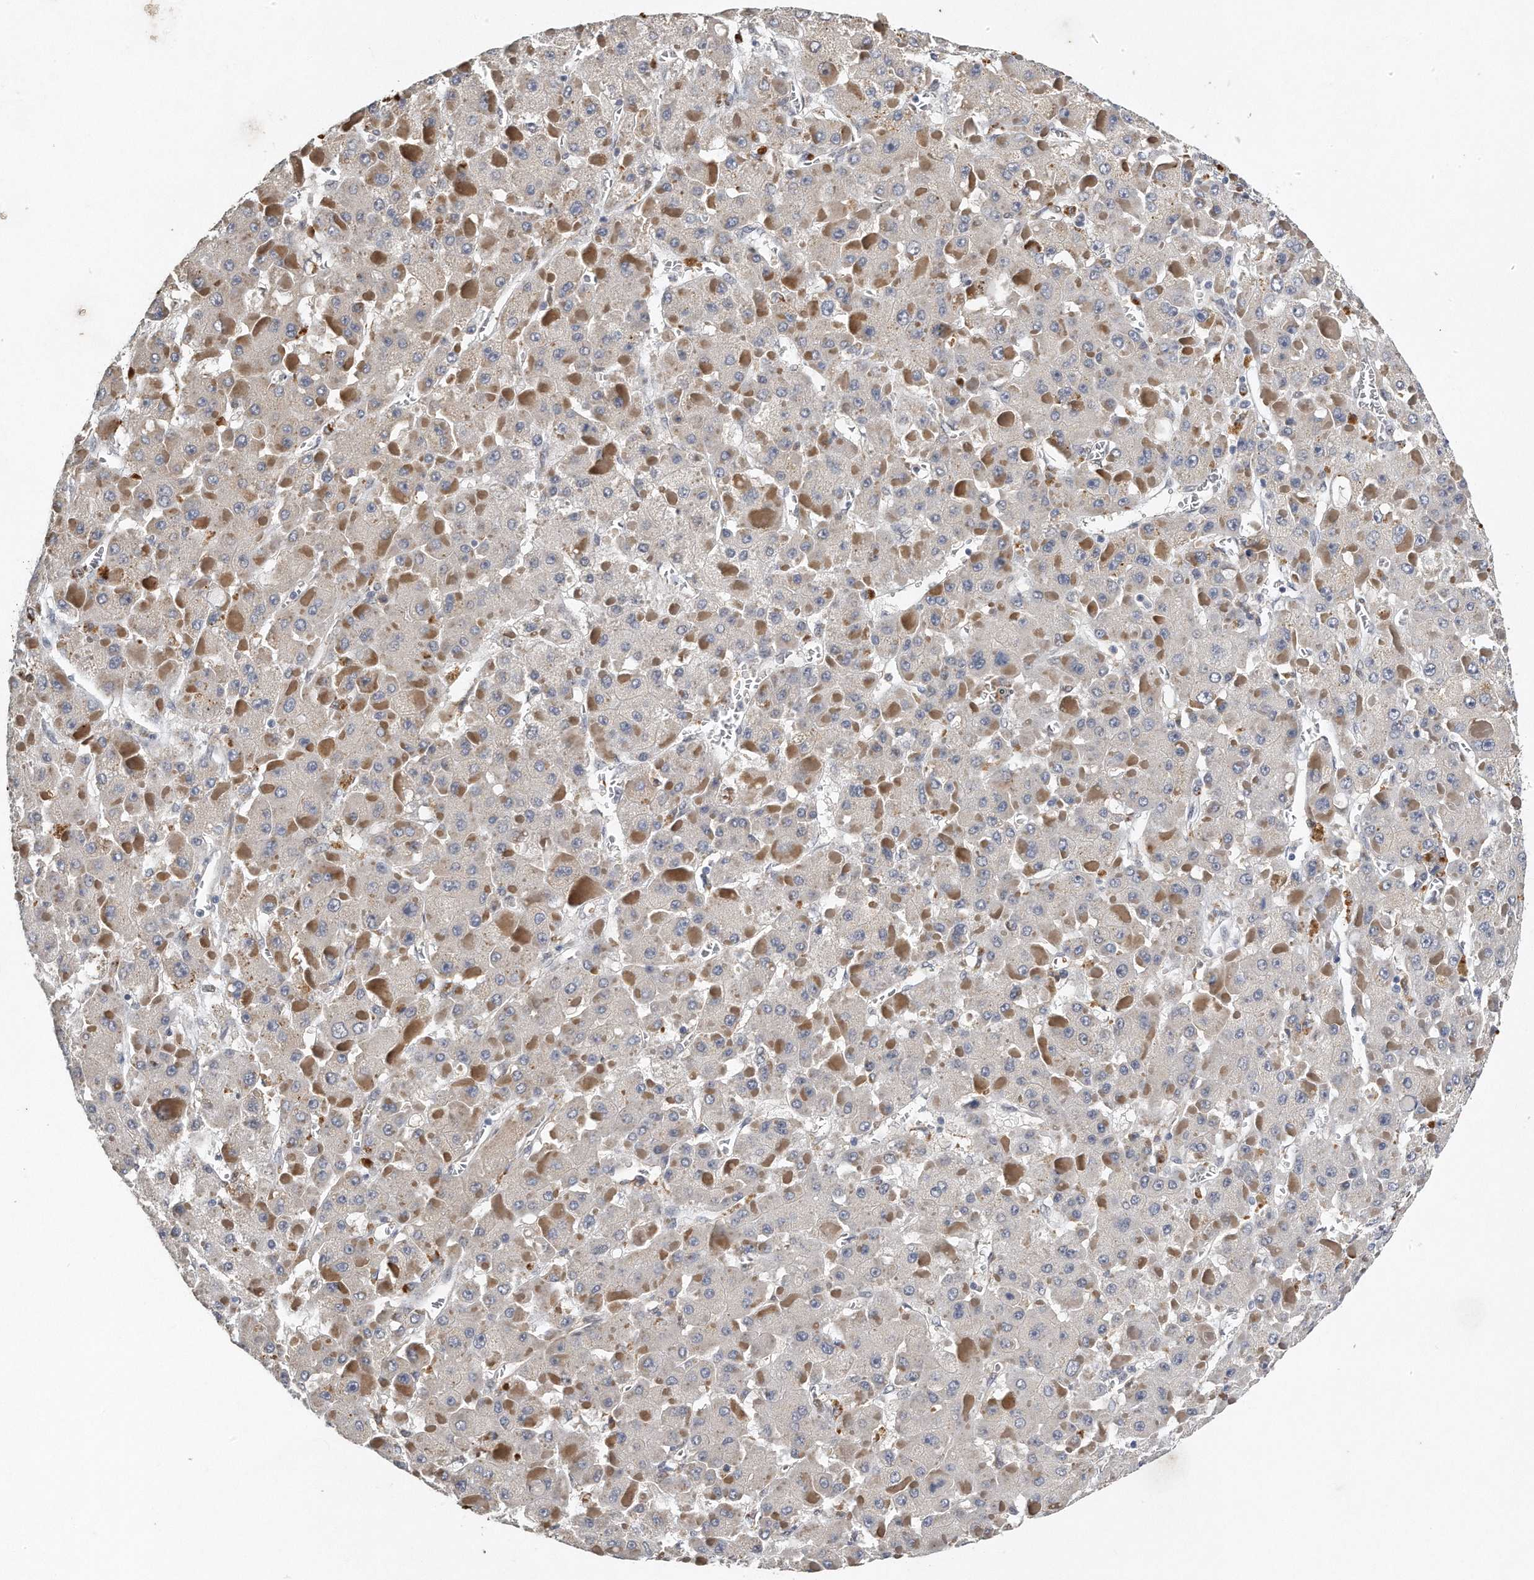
{"staining": {"intensity": "weak", "quantity": "<25%", "location": "cytoplasmic/membranous"}, "tissue": "liver cancer", "cell_type": "Tumor cells", "image_type": "cancer", "snomed": [{"axis": "morphology", "description": "Carcinoma, Hepatocellular, NOS"}, {"axis": "topography", "description": "Liver"}], "caption": "The histopathology image exhibits no staining of tumor cells in liver cancer (hepatocellular carcinoma). The staining is performed using DAB (3,3'-diaminobenzidine) brown chromogen with nuclei counter-stained in using hematoxylin.", "gene": "CAMK1", "patient": {"sex": "female", "age": 73}}